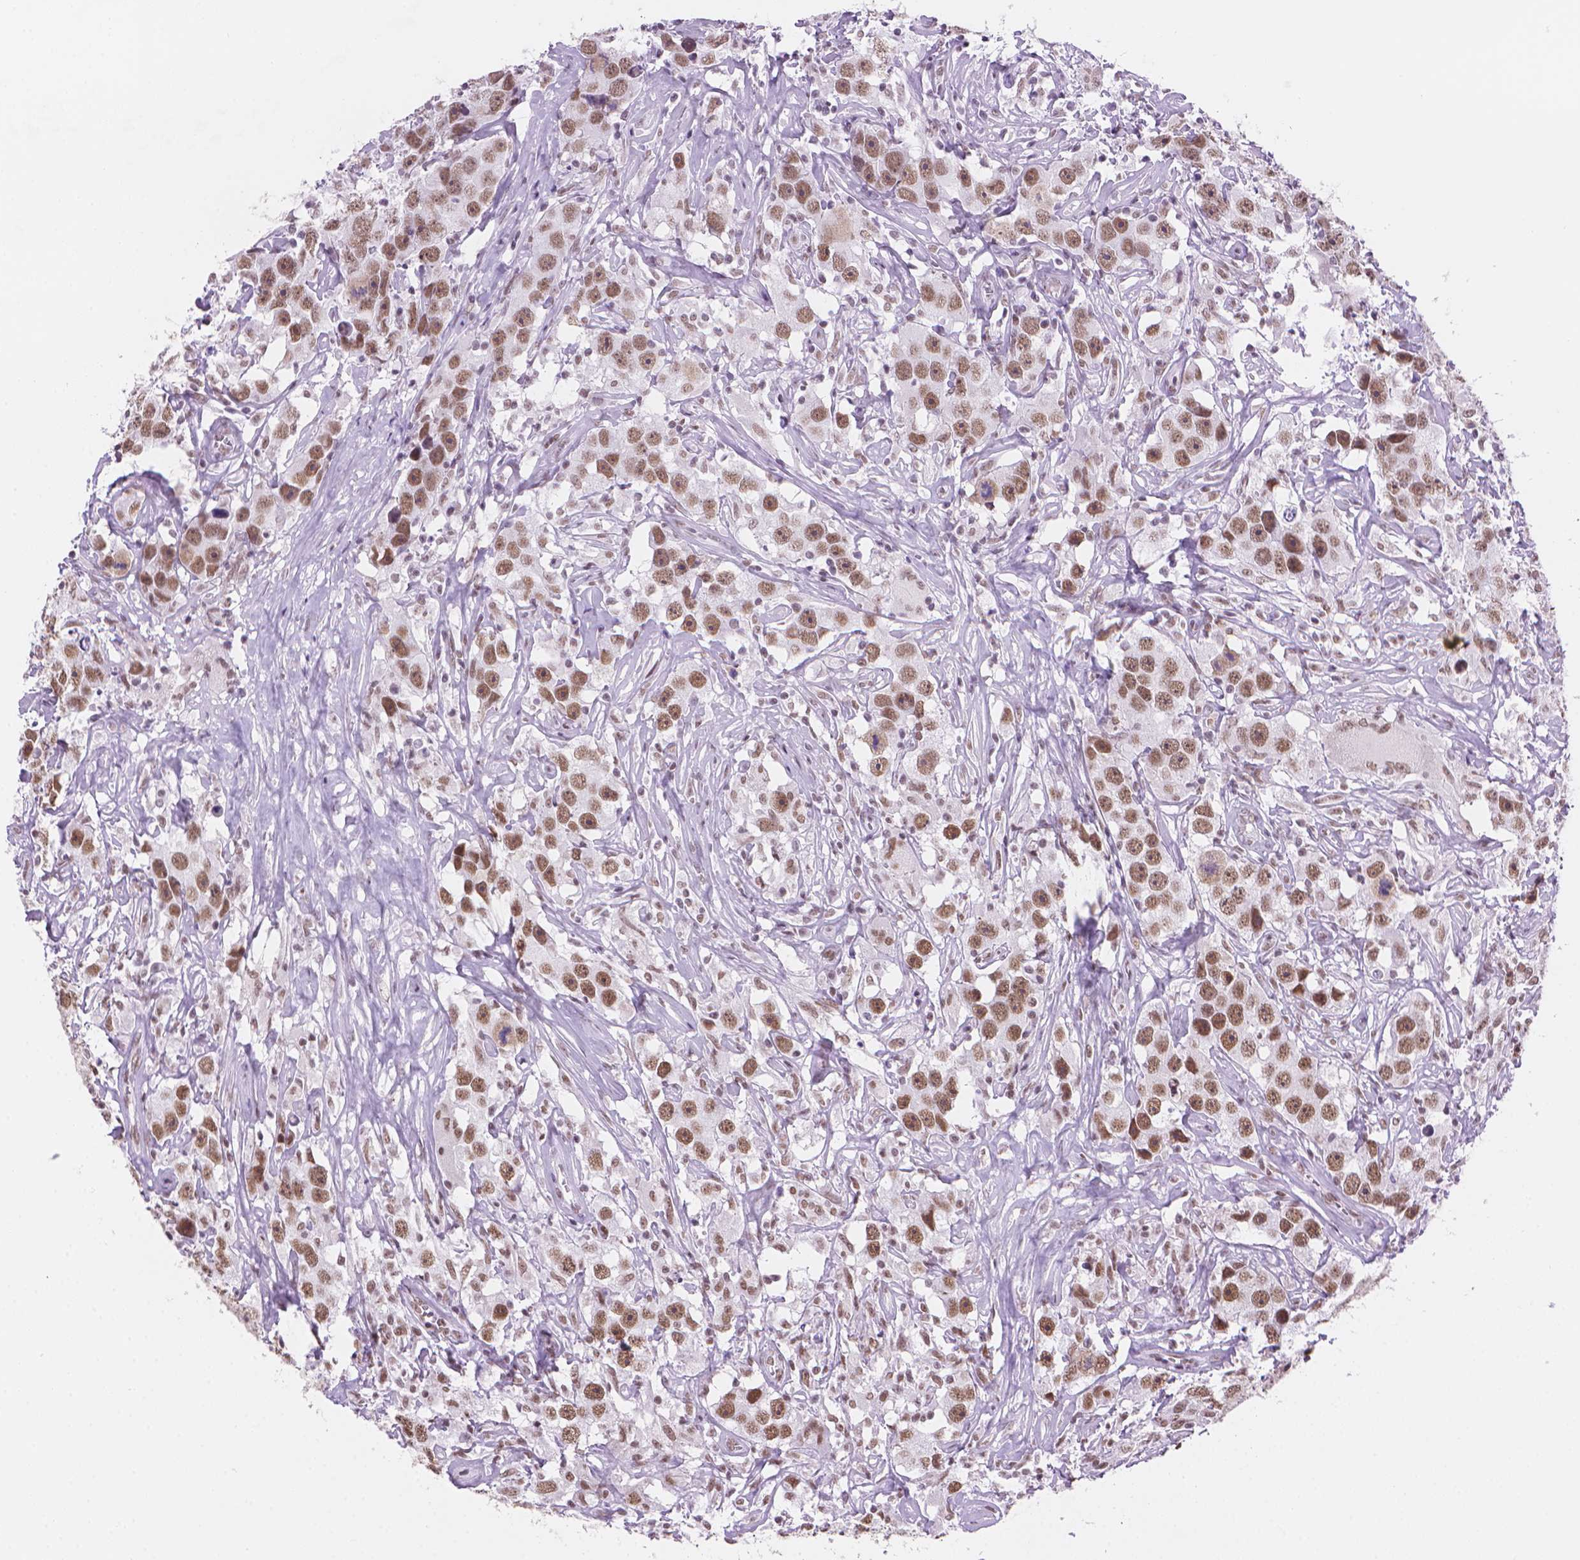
{"staining": {"intensity": "moderate", "quantity": ">75%", "location": "nuclear"}, "tissue": "testis cancer", "cell_type": "Tumor cells", "image_type": "cancer", "snomed": [{"axis": "morphology", "description": "Seminoma, NOS"}, {"axis": "topography", "description": "Testis"}], "caption": "Human seminoma (testis) stained with a brown dye shows moderate nuclear positive expression in about >75% of tumor cells.", "gene": "RPA4", "patient": {"sex": "male", "age": 49}}